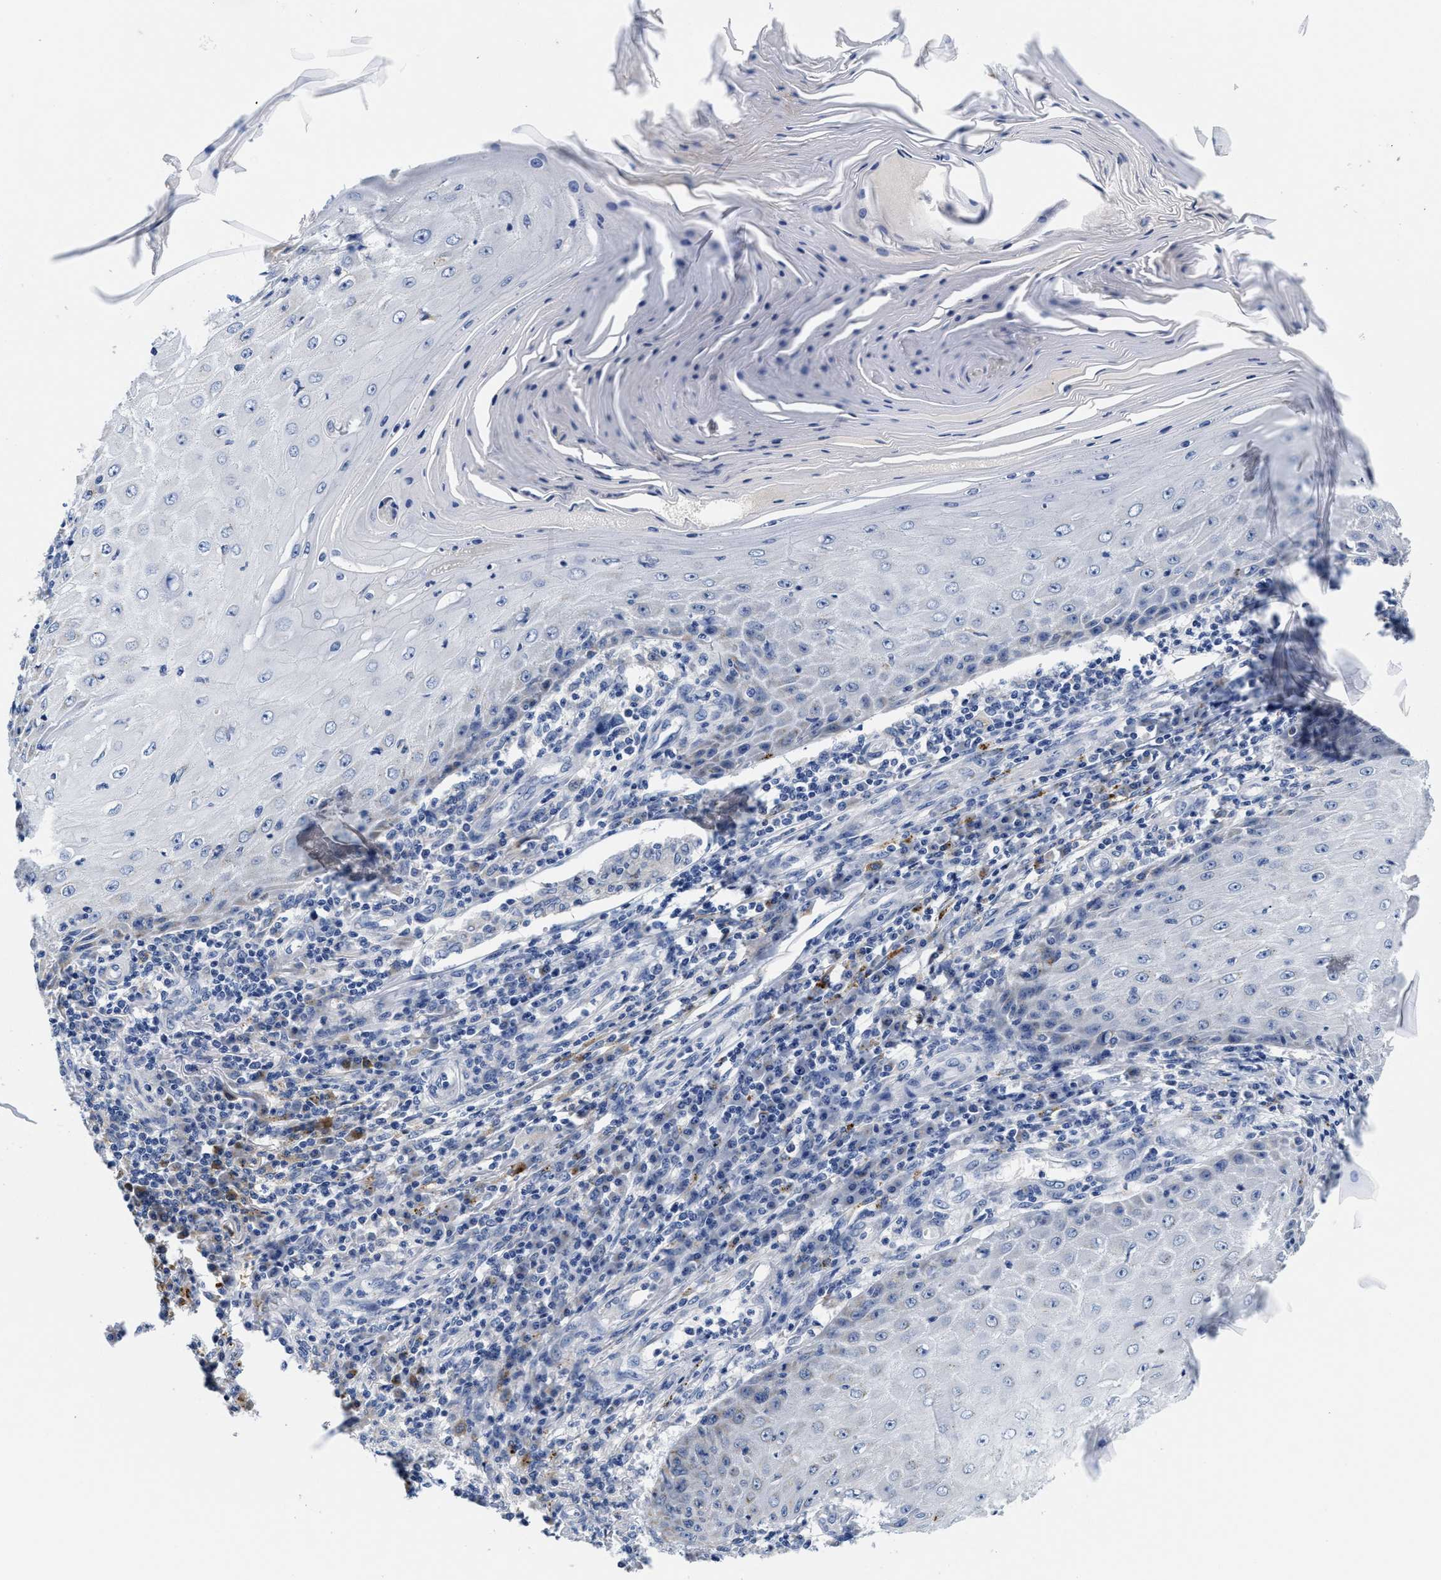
{"staining": {"intensity": "negative", "quantity": "none", "location": "none"}, "tissue": "skin cancer", "cell_type": "Tumor cells", "image_type": "cancer", "snomed": [{"axis": "morphology", "description": "Squamous cell carcinoma, NOS"}, {"axis": "topography", "description": "Skin"}], "caption": "The micrograph reveals no staining of tumor cells in skin squamous cell carcinoma.", "gene": "TBRG4", "patient": {"sex": "female", "age": 73}}